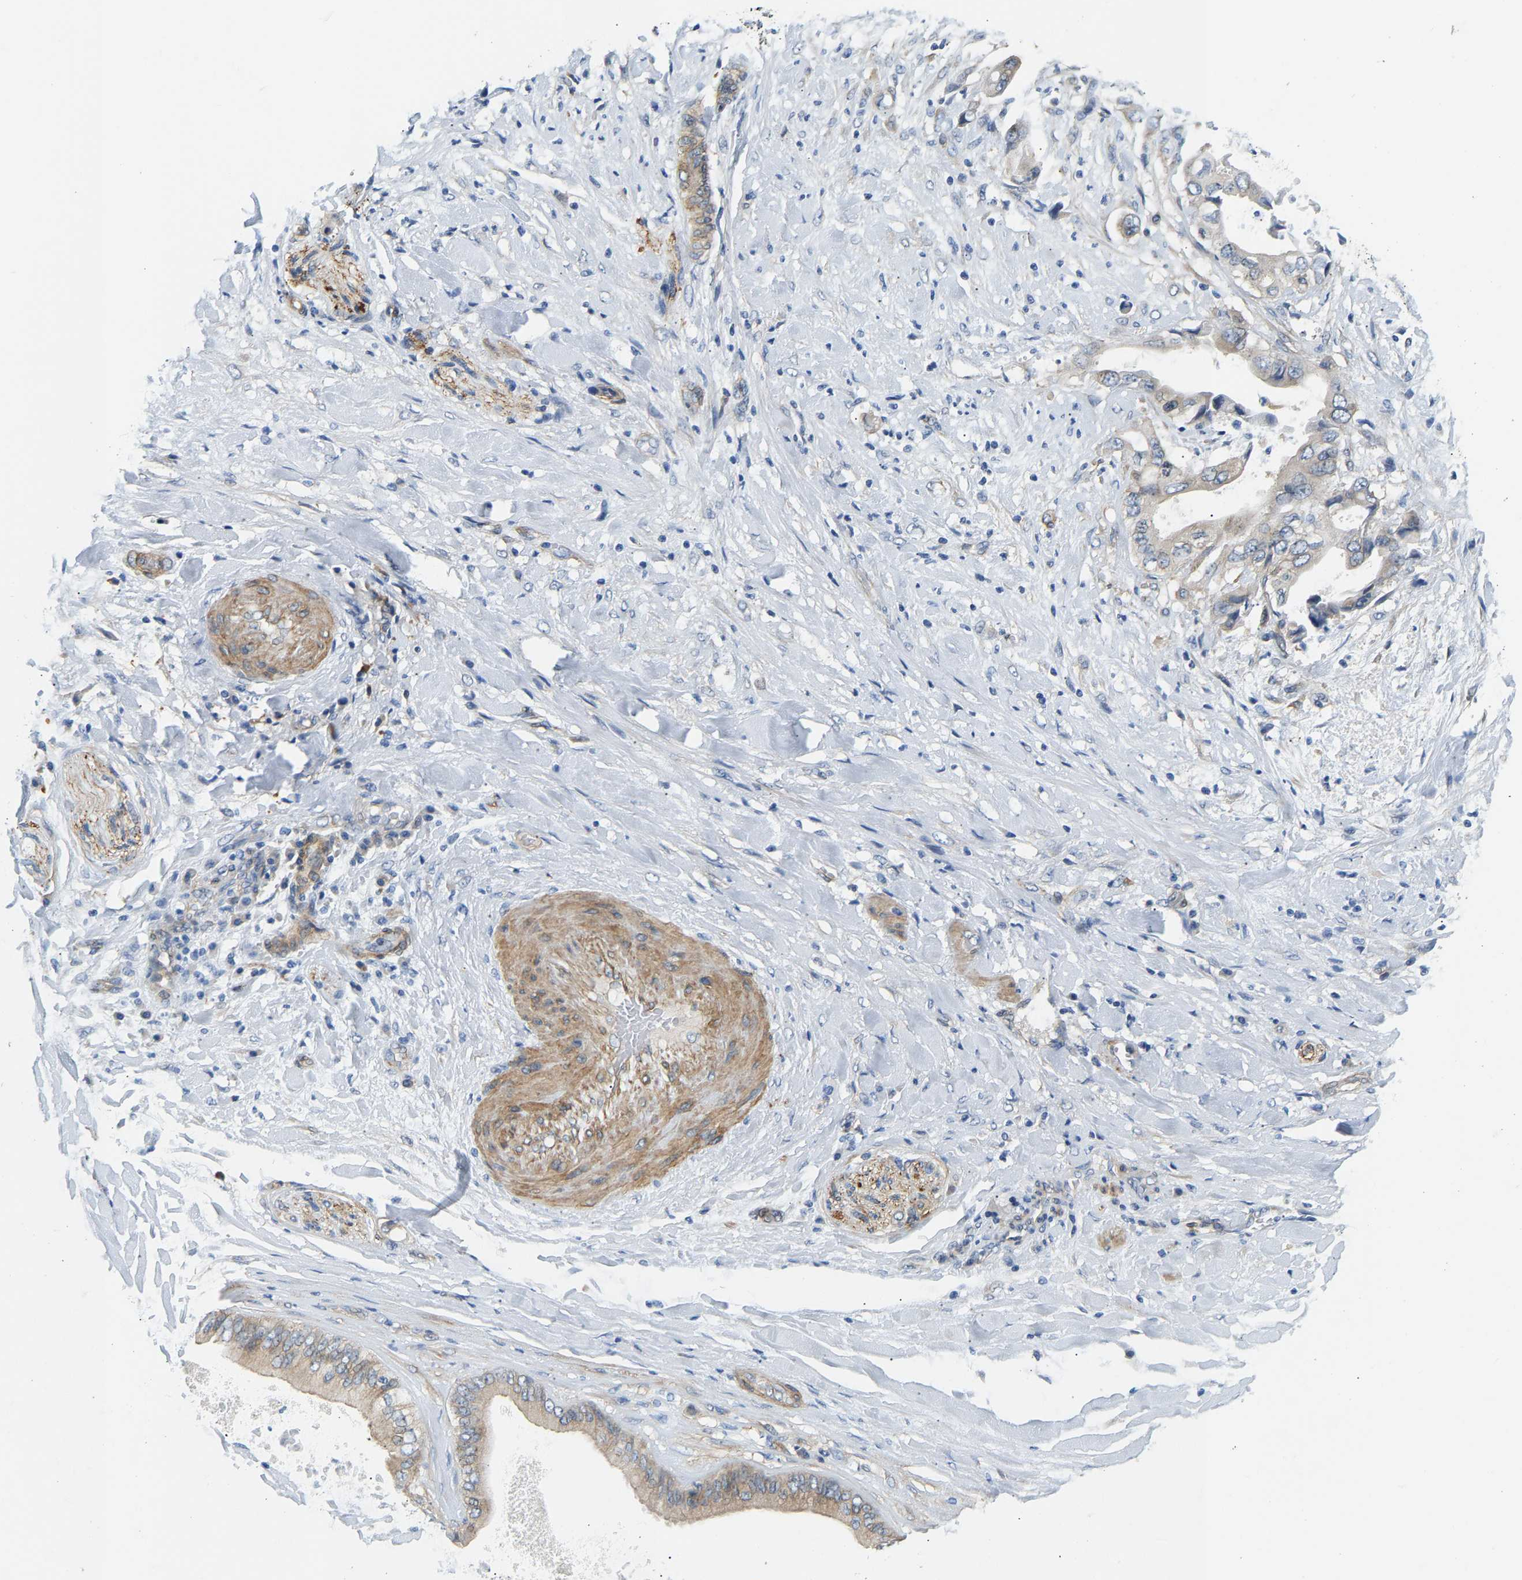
{"staining": {"intensity": "weak", "quantity": "25%-75%", "location": "cytoplasmic/membranous"}, "tissue": "liver cancer", "cell_type": "Tumor cells", "image_type": "cancer", "snomed": [{"axis": "morphology", "description": "Cholangiocarcinoma"}, {"axis": "topography", "description": "Liver"}], "caption": "Liver cancer (cholangiocarcinoma) stained with immunohistochemistry (IHC) shows weak cytoplasmic/membranous staining in about 25%-75% of tumor cells.", "gene": "PAWR", "patient": {"sex": "male", "age": 58}}